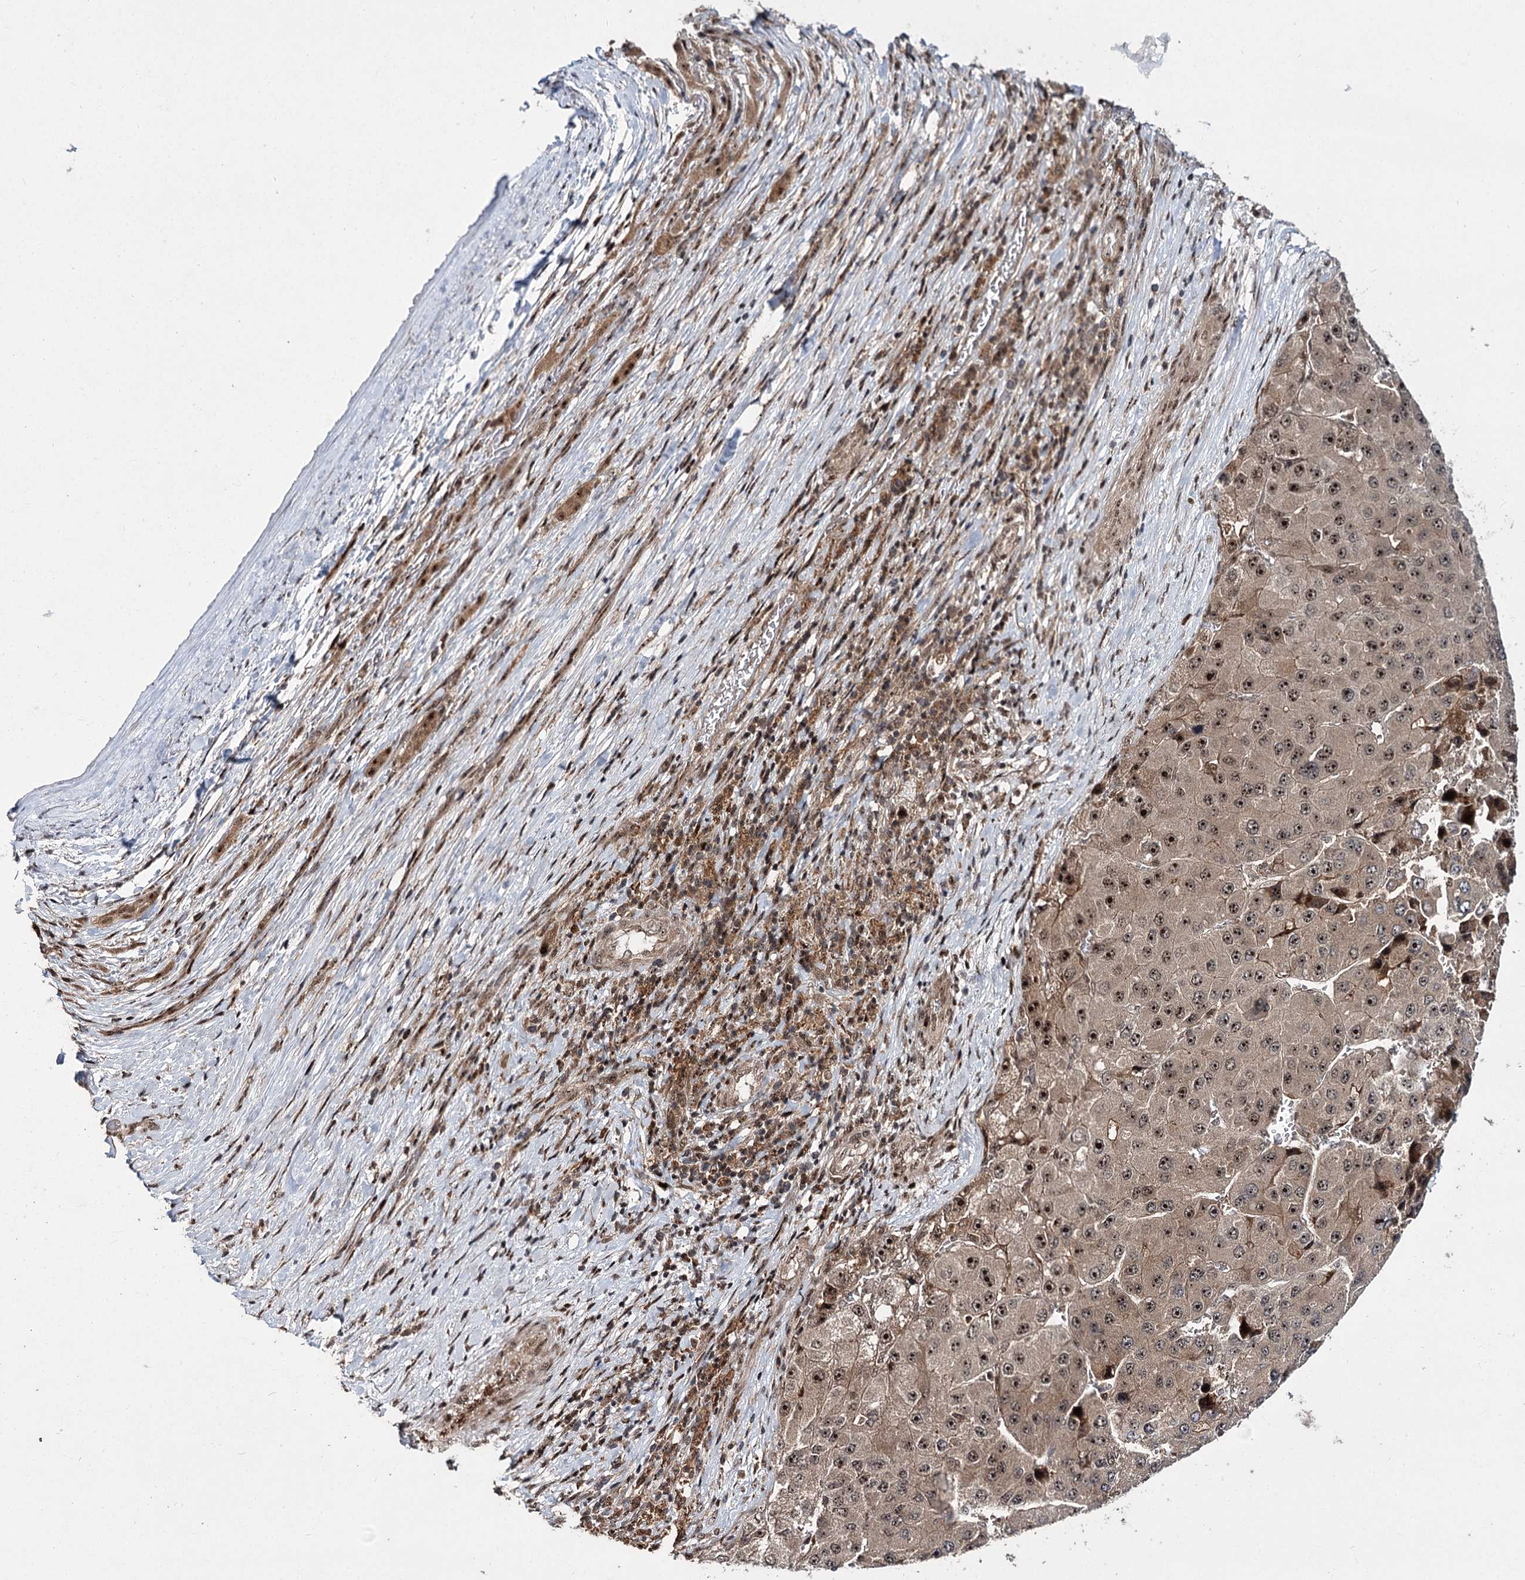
{"staining": {"intensity": "strong", "quantity": ">75%", "location": "nuclear"}, "tissue": "liver cancer", "cell_type": "Tumor cells", "image_type": "cancer", "snomed": [{"axis": "morphology", "description": "Carcinoma, Hepatocellular, NOS"}, {"axis": "topography", "description": "Liver"}], "caption": "Human liver hepatocellular carcinoma stained with a protein marker displays strong staining in tumor cells.", "gene": "MKNK2", "patient": {"sex": "female", "age": 73}}